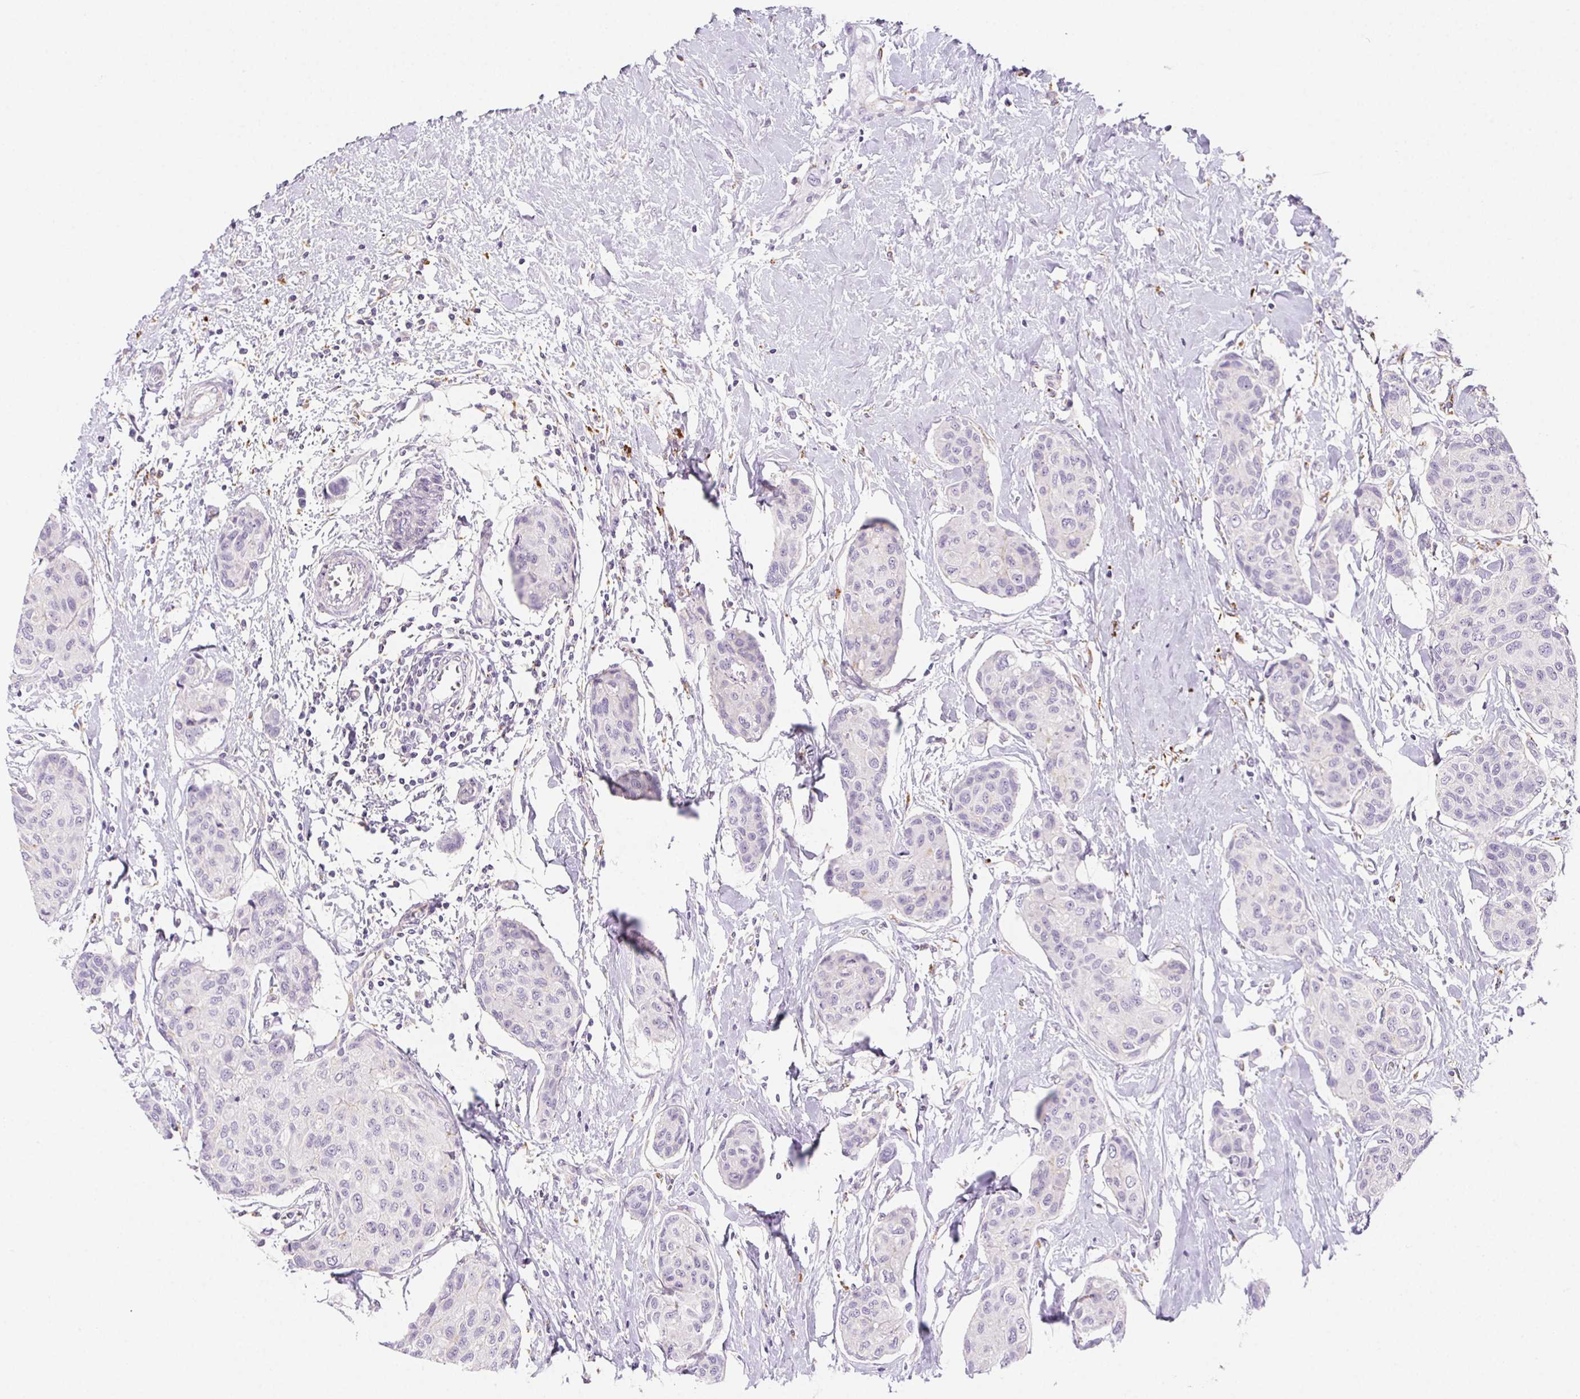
{"staining": {"intensity": "negative", "quantity": "none", "location": "none"}, "tissue": "breast cancer", "cell_type": "Tumor cells", "image_type": "cancer", "snomed": [{"axis": "morphology", "description": "Duct carcinoma"}, {"axis": "topography", "description": "Breast"}], "caption": "Protein analysis of breast infiltrating ductal carcinoma displays no significant expression in tumor cells.", "gene": "LIPA", "patient": {"sex": "female", "age": 80}}